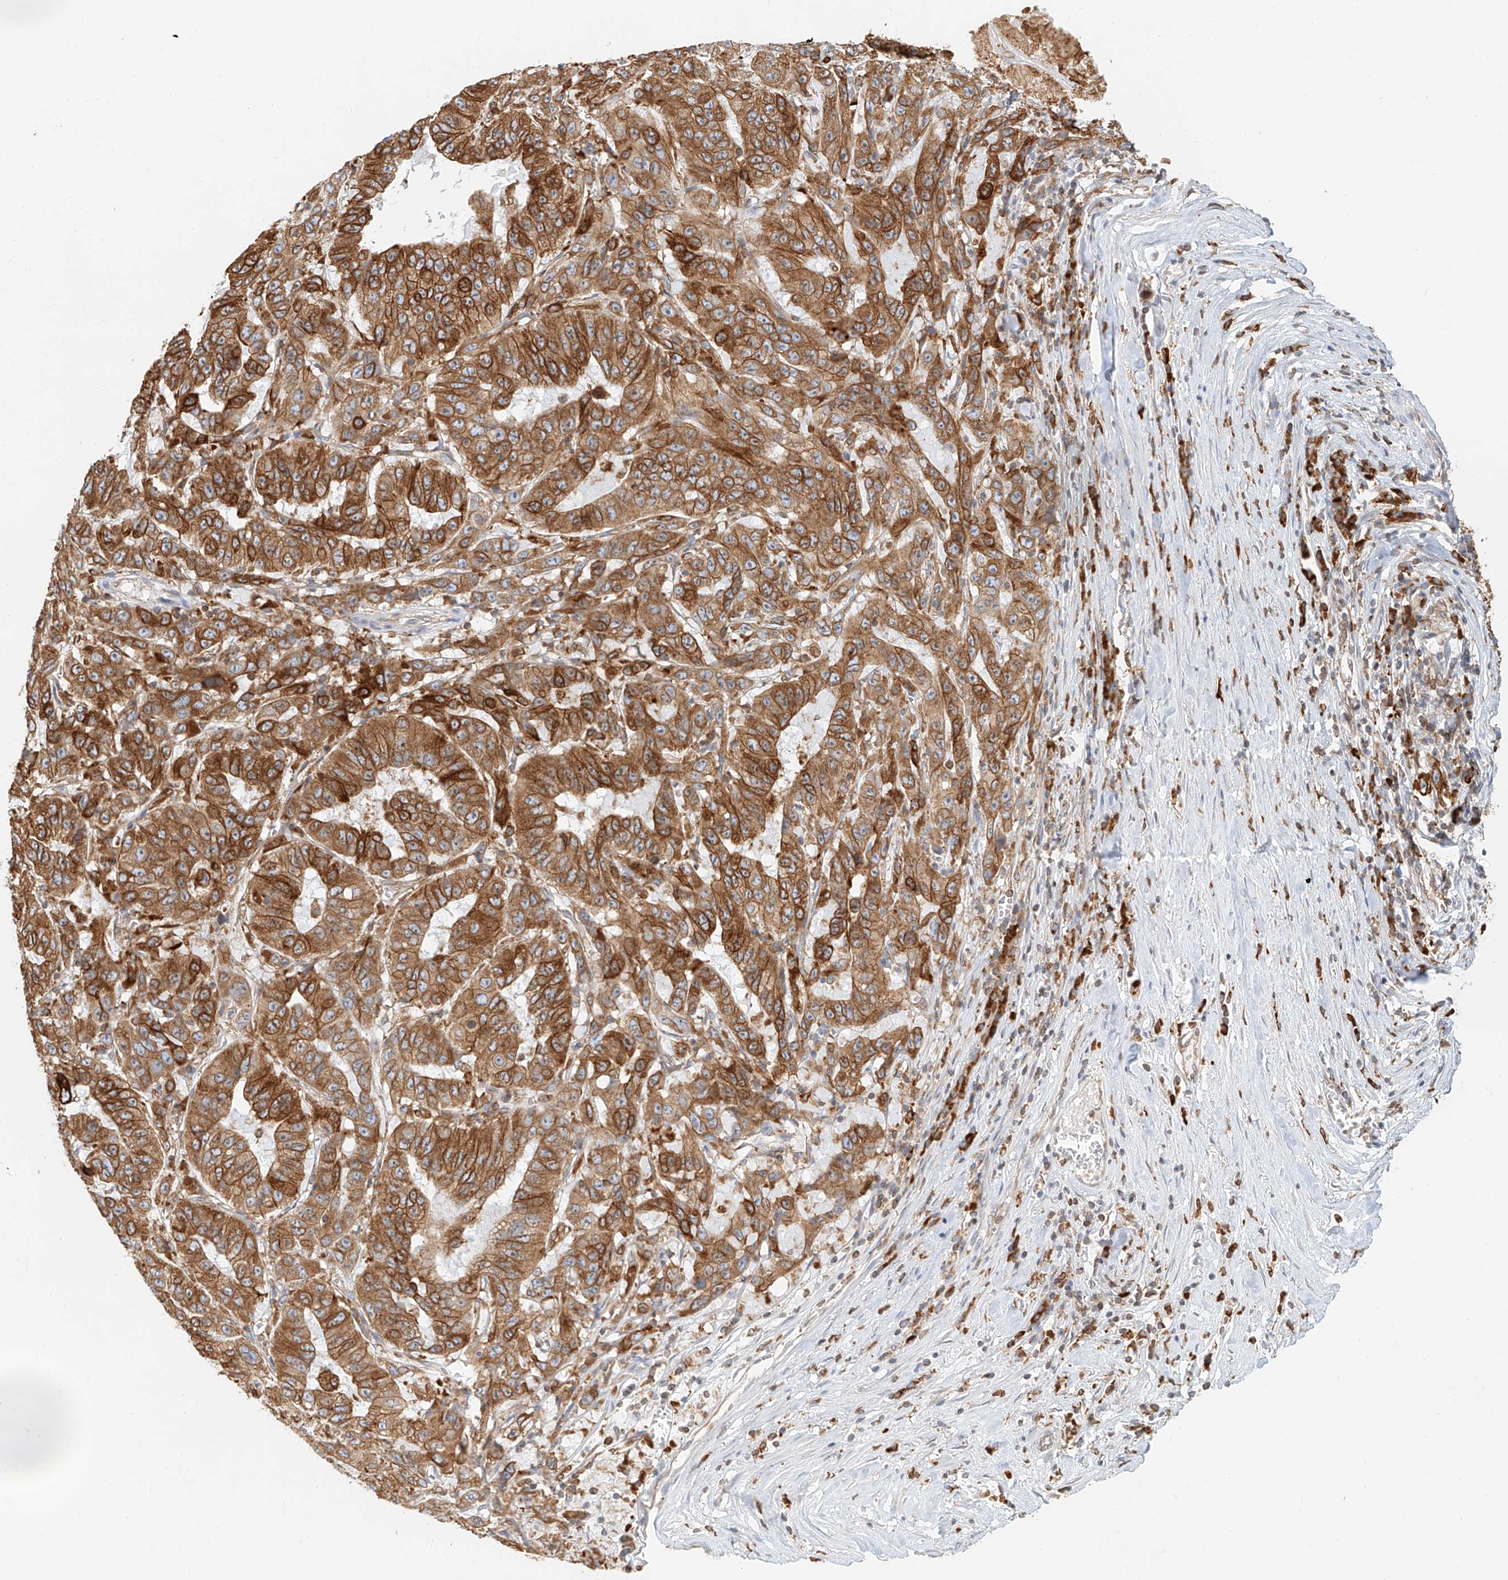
{"staining": {"intensity": "moderate", "quantity": ">75%", "location": "cytoplasmic/membranous"}, "tissue": "pancreatic cancer", "cell_type": "Tumor cells", "image_type": "cancer", "snomed": [{"axis": "morphology", "description": "Adenocarcinoma, NOS"}, {"axis": "topography", "description": "Pancreas"}], "caption": "Human adenocarcinoma (pancreatic) stained with a brown dye displays moderate cytoplasmic/membranous positive staining in about >75% of tumor cells.", "gene": "DHRS7", "patient": {"sex": "male", "age": 63}}